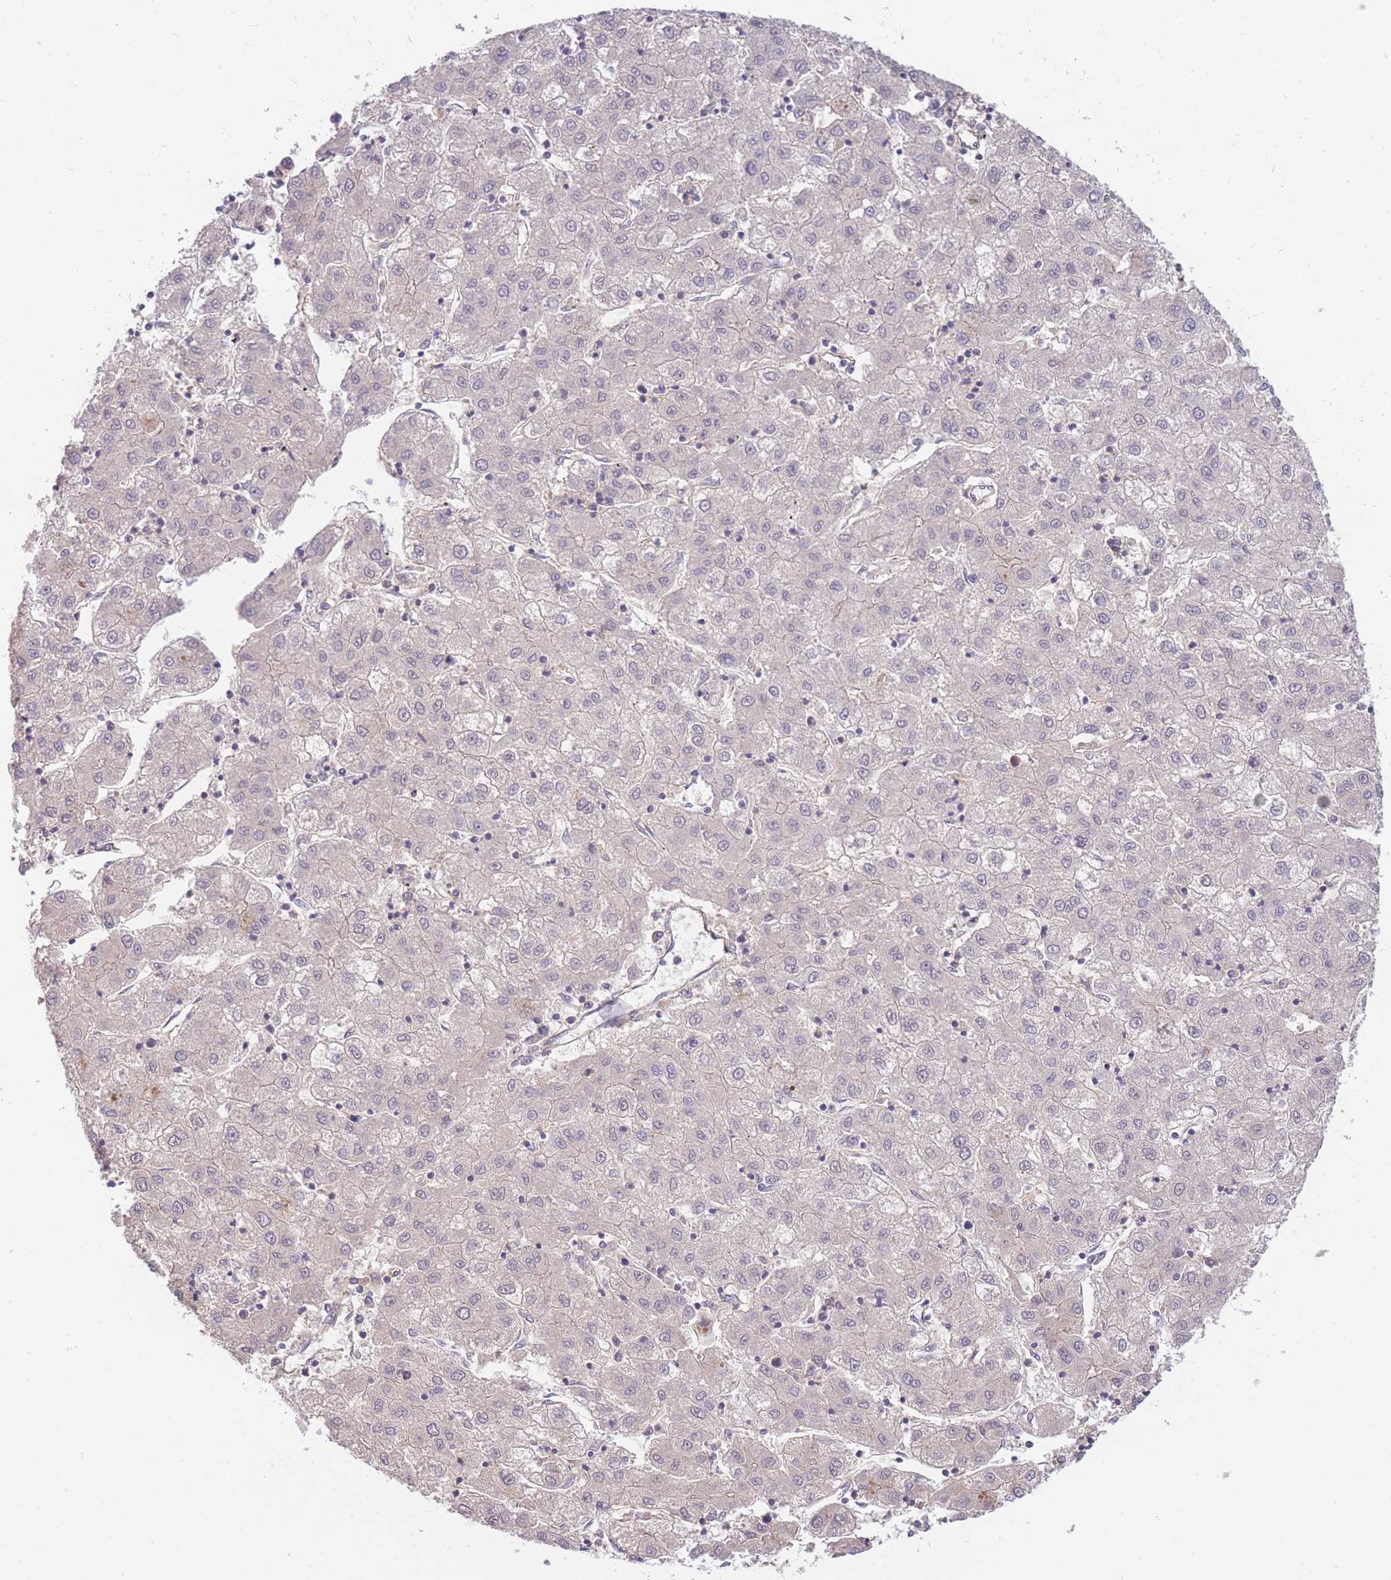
{"staining": {"intensity": "negative", "quantity": "none", "location": "none"}, "tissue": "liver cancer", "cell_type": "Tumor cells", "image_type": "cancer", "snomed": [{"axis": "morphology", "description": "Carcinoma, Hepatocellular, NOS"}, {"axis": "topography", "description": "Liver"}], "caption": "Immunohistochemistry (IHC) image of neoplastic tissue: liver hepatocellular carcinoma stained with DAB (3,3'-diaminobenzidine) displays no significant protein positivity in tumor cells.", "gene": "OR5T1", "patient": {"sex": "male", "age": 72}}